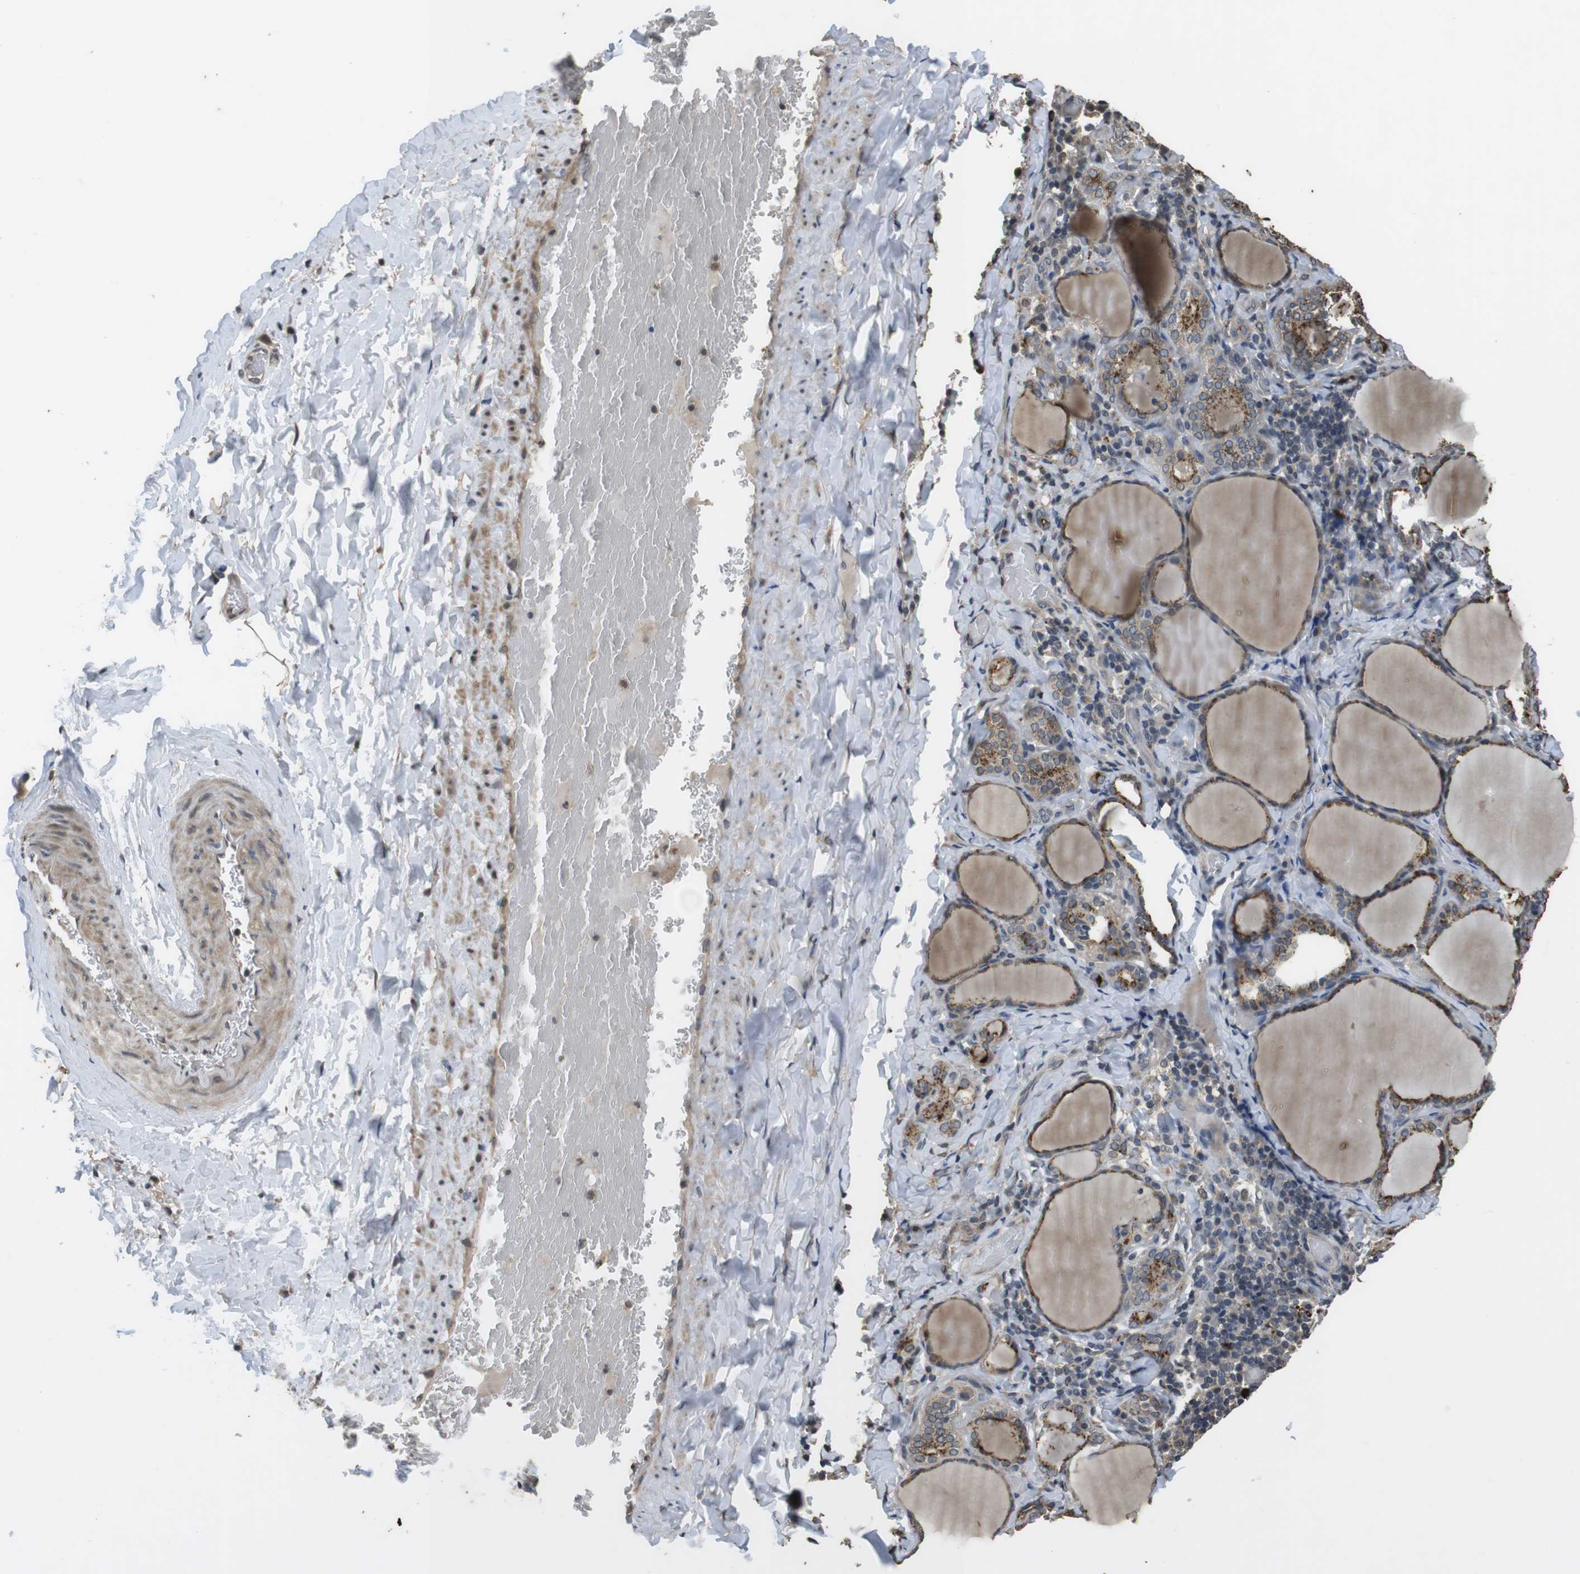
{"staining": {"intensity": "moderate", "quantity": ">75%", "location": "cytoplasmic/membranous"}, "tissue": "thyroid gland", "cell_type": "Glandular cells", "image_type": "normal", "snomed": [{"axis": "morphology", "description": "Normal tissue, NOS"}, {"axis": "morphology", "description": "Papillary adenocarcinoma, NOS"}, {"axis": "topography", "description": "Thyroid gland"}], "caption": "High-power microscopy captured an IHC photomicrograph of unremarkable thyroid gland, revealing moderate cytoplasmic/membranous expression in about >75% of glandular cells.", "gene": "FZD10", "patient": {"sex": "female", "age": 30}}